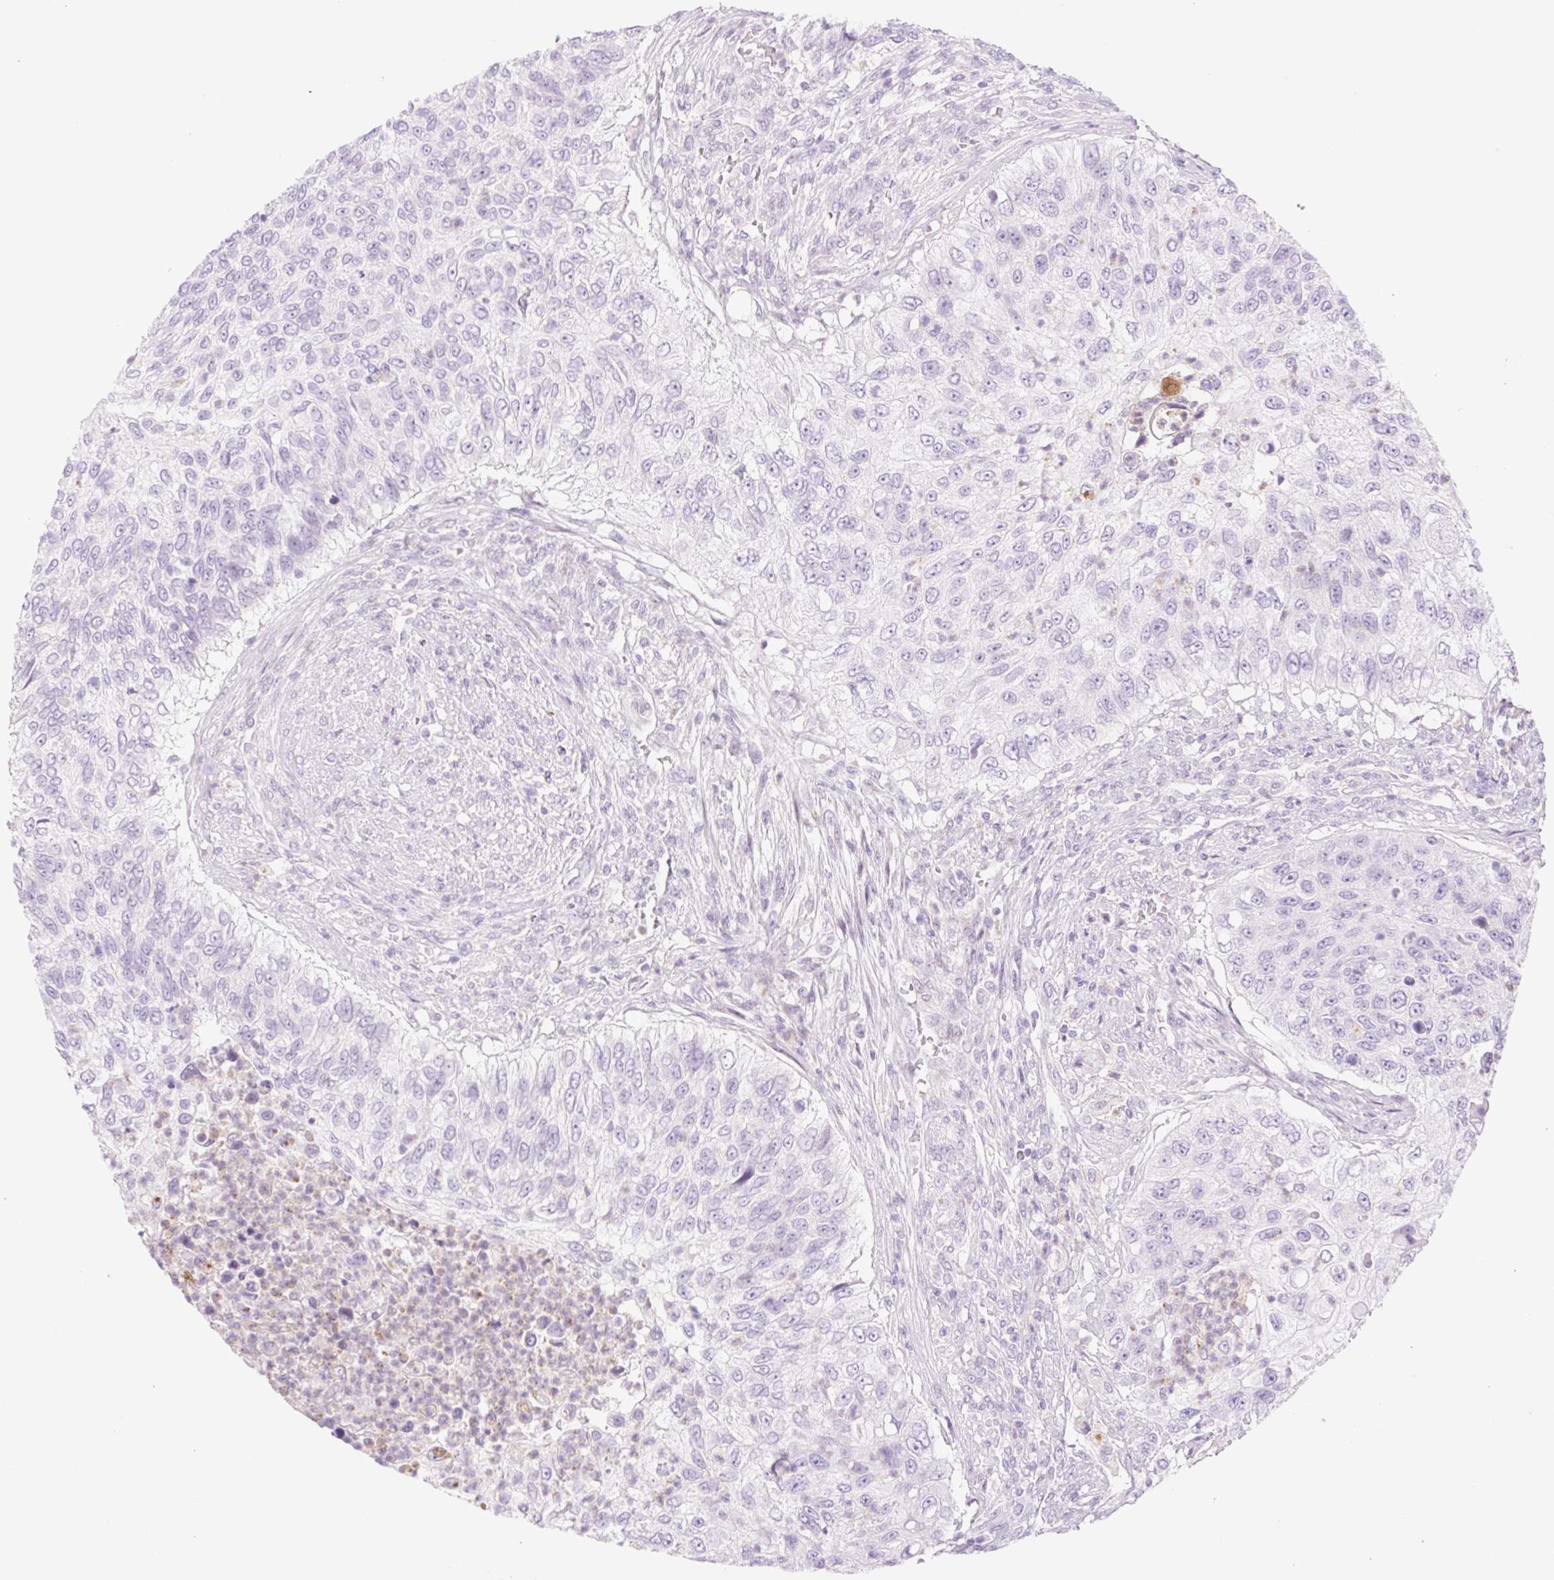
{"staining": {"intensity": "negative", "quantity": "none", "location": "none"}, "tissue": "urothelial cancer", "cell_type": "Tumor cells", "image_type": "cancer", "snomed": [{"axis": "morphology", "description": "Urothelial carcinoma, High grade"}, {"axis": "topography", "description": "Urinary bladder"}], "caption": "This is a histopathology image of IHC staining of urothelial cancer, which shows no positivity in tumor cells. The staining was performed using DAB to visualize the protein expression in brown, while the nuclei were stained in blue with hematoxylin (Magnification: 20x).", "gene": "TBX15", "patient": {"sex": "female", "age": 60}}